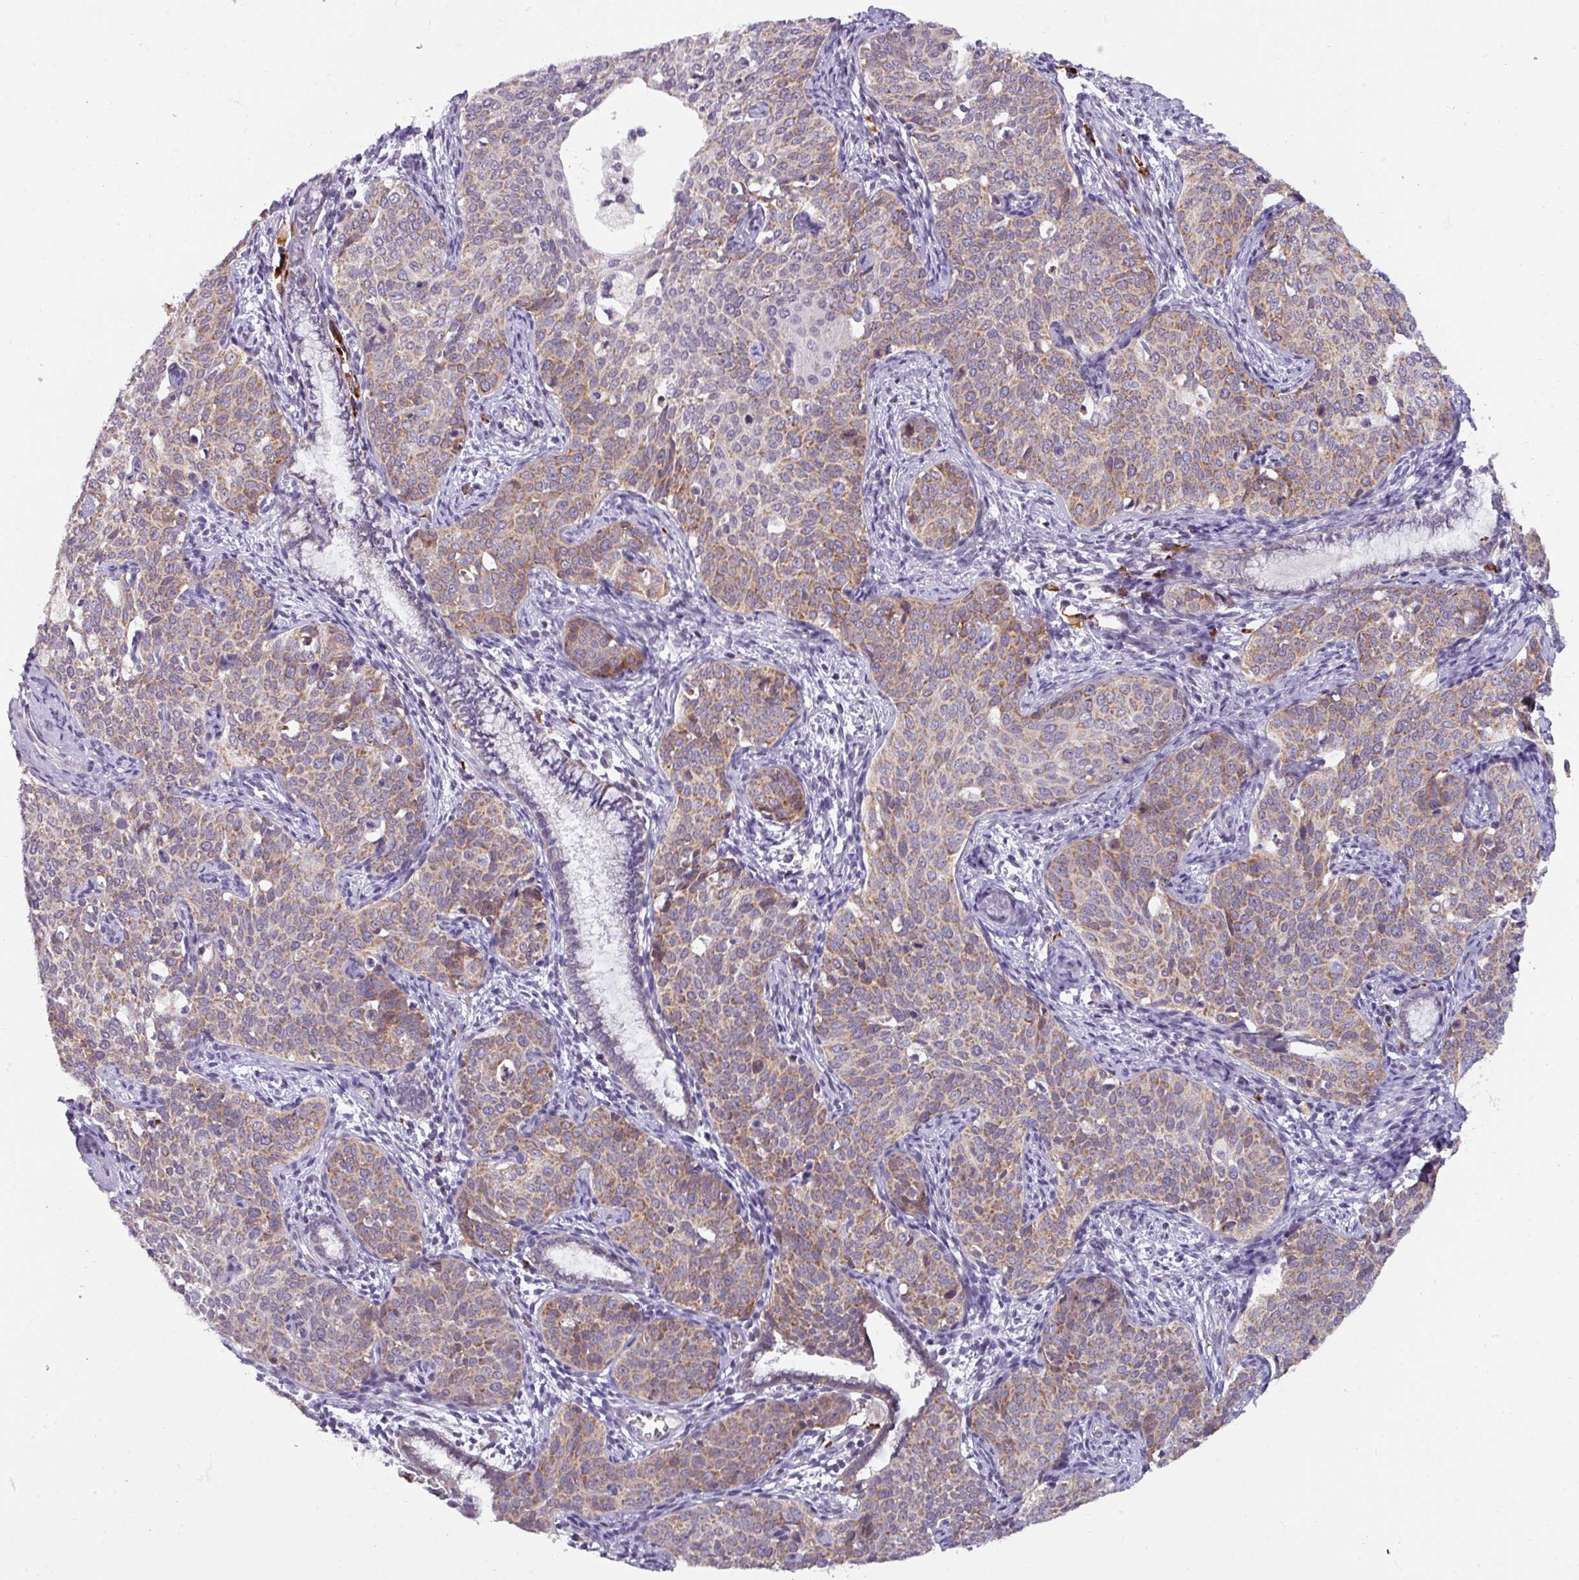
{"staining": {"intensity": "weak", "quantity": "25%-75%", "location": "cytoplasmic/membranous"}, "tissue": "cervical cancer", "cell_type": "Tumor cells", "image_type": "cancer", "snomed": [{"axis": "morphology", "description": "Squamous cell carcinoma, NOS"}, {"axis": "topography", "description": "Cervix"}], "caption": "Immunohistochemistry (IHC) of human cervical cancer (squamous cell carcinoma) exhibits low levels of weak cytoplasmic/membranous positivity in about 25%-75% of tumor cells.", "gene": "C2orf68", "patient": {"sex": "female", "age": 44}}